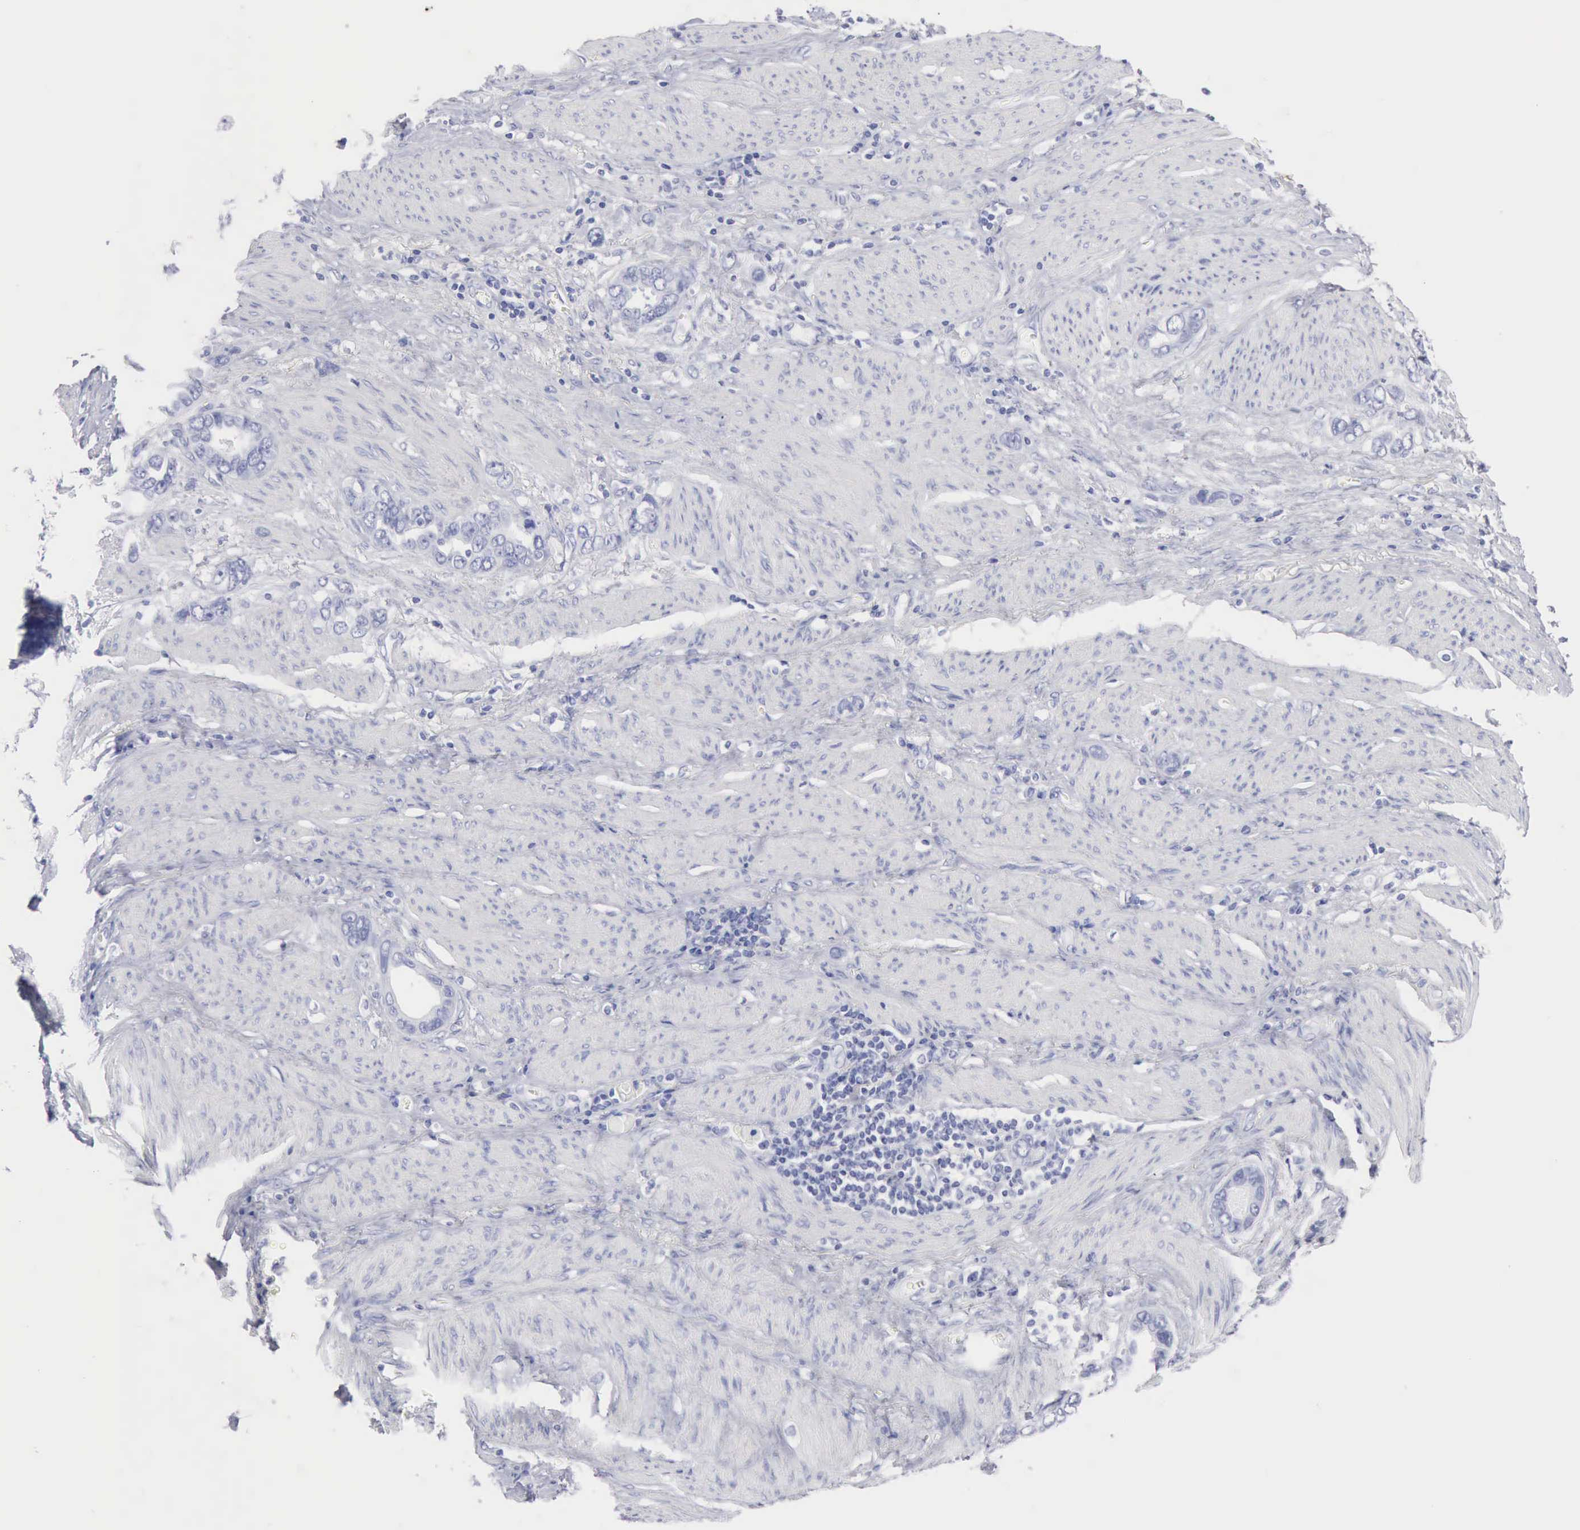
{"staining": {"intensity": "negative", "quantity": "none", "location": "none"}, "tissue": "stomach cancer", "cell_type": "Tumor cells", "image_type": "cancer", "snomed": [{"axis": "morphology", "description": "Adenocarcinoma, NOS"}, {"axis": "topography", "description": "Stomach"}], "caption": "Immunohistochemistry image of neoplastic tissue: stomach adenocarcinoma stained with DAB (3,3'-diaminobenzidine) displays no significant protein positivity in tumor cells.", "gene": "KRT5", "patient": {"sex": "male", "age": 78}}